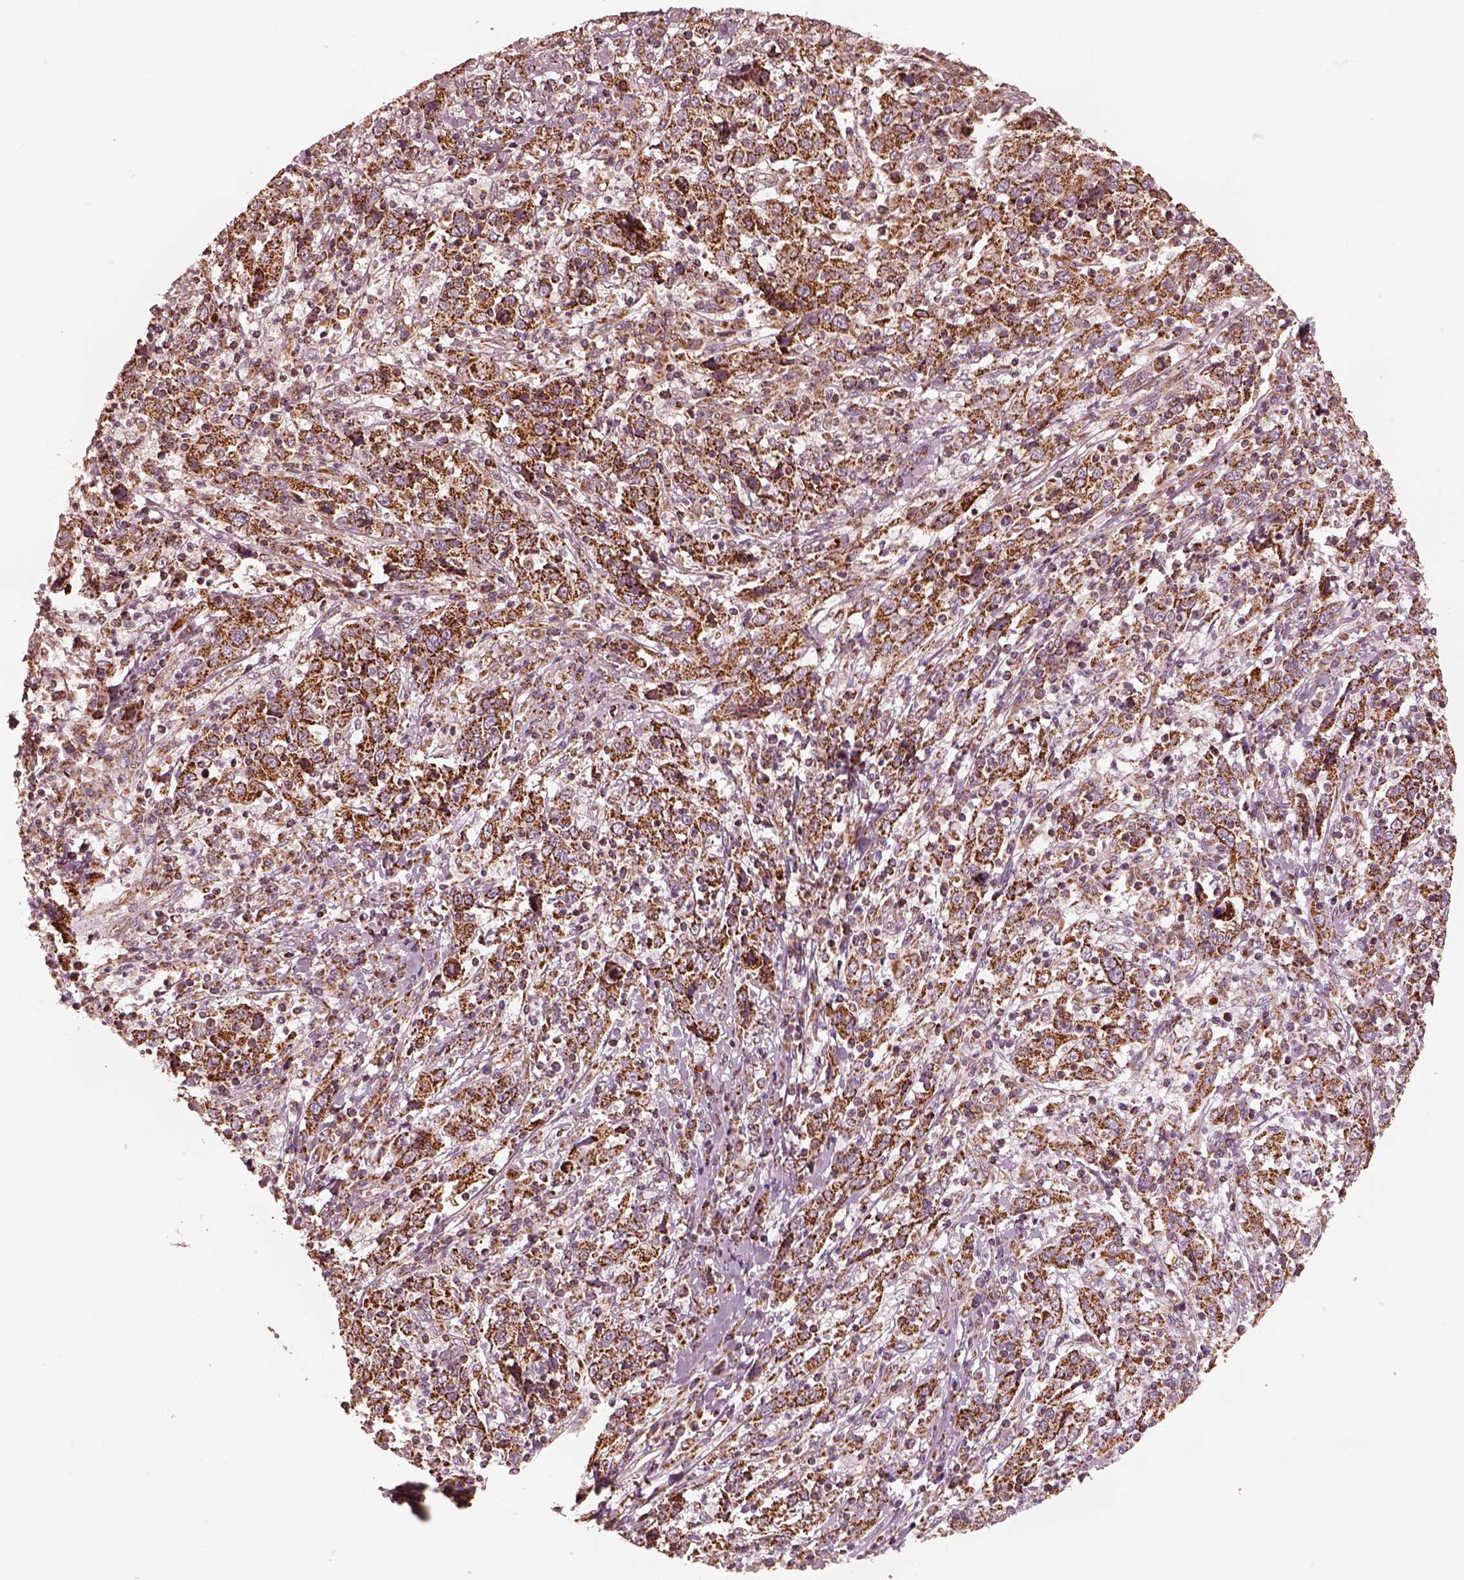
{"staining": {"intensity": "strong", "quantity": ">75%", "location": "cytoplasmic/membranous"}, "tissue": "cervical cancer", "cell_type": "Tumor cells", "image_type": "cancer", "snomed": [{"axis": "morphology", "description": "Squamous cell carcinoma, NOS"}, {"axis": "topography", "description": "Cervix"}], "caption": "Brown immunohistochemical staining in human cervical squamous cell carcinoma demonstrates strong cytoplasmic/membranous staining in approximately >75% of tumor cells.", "gene": "ENTPD6", "patient": {"sex": "female", "age": 46}}